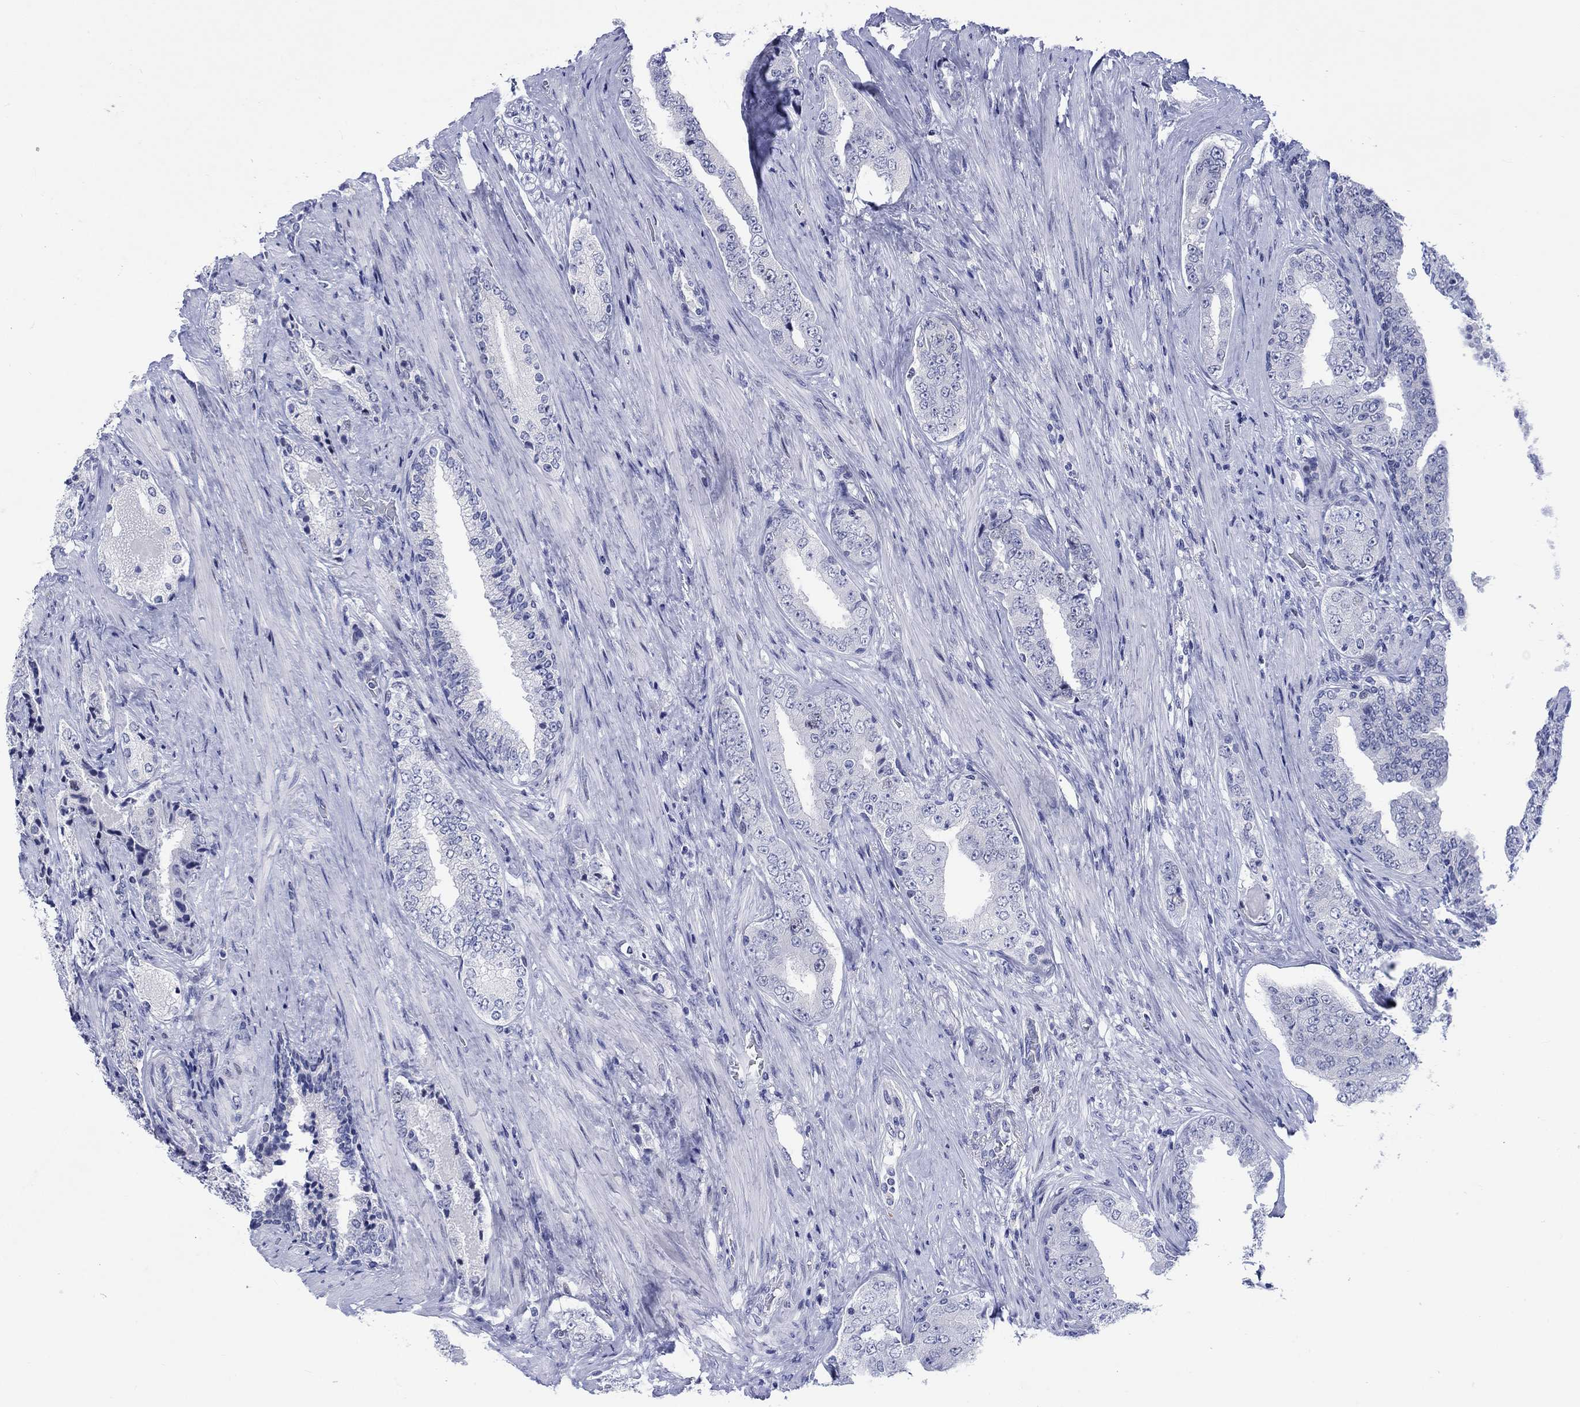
{"staining": {"intensity": "negative", "quantity": "none", "location": "none"}, "tissue": "prostate cancer", "cell_type": "Tumor cells", "image_type": "cancer", "snomed": [{"axis": "morphology", "description": "Adenocarcinoma, Low grade"}, {"axis": "topography", "description": "Prostate and seminal vesicle, NOS"}], "caption": "Prostate cancer (low-grade adenocarcinoma) stained for a protein using immunohistochemistry shows no positivity tumor cells.", "gene": "CDCA2", "patient": {"sex": "male", "age": 61}}